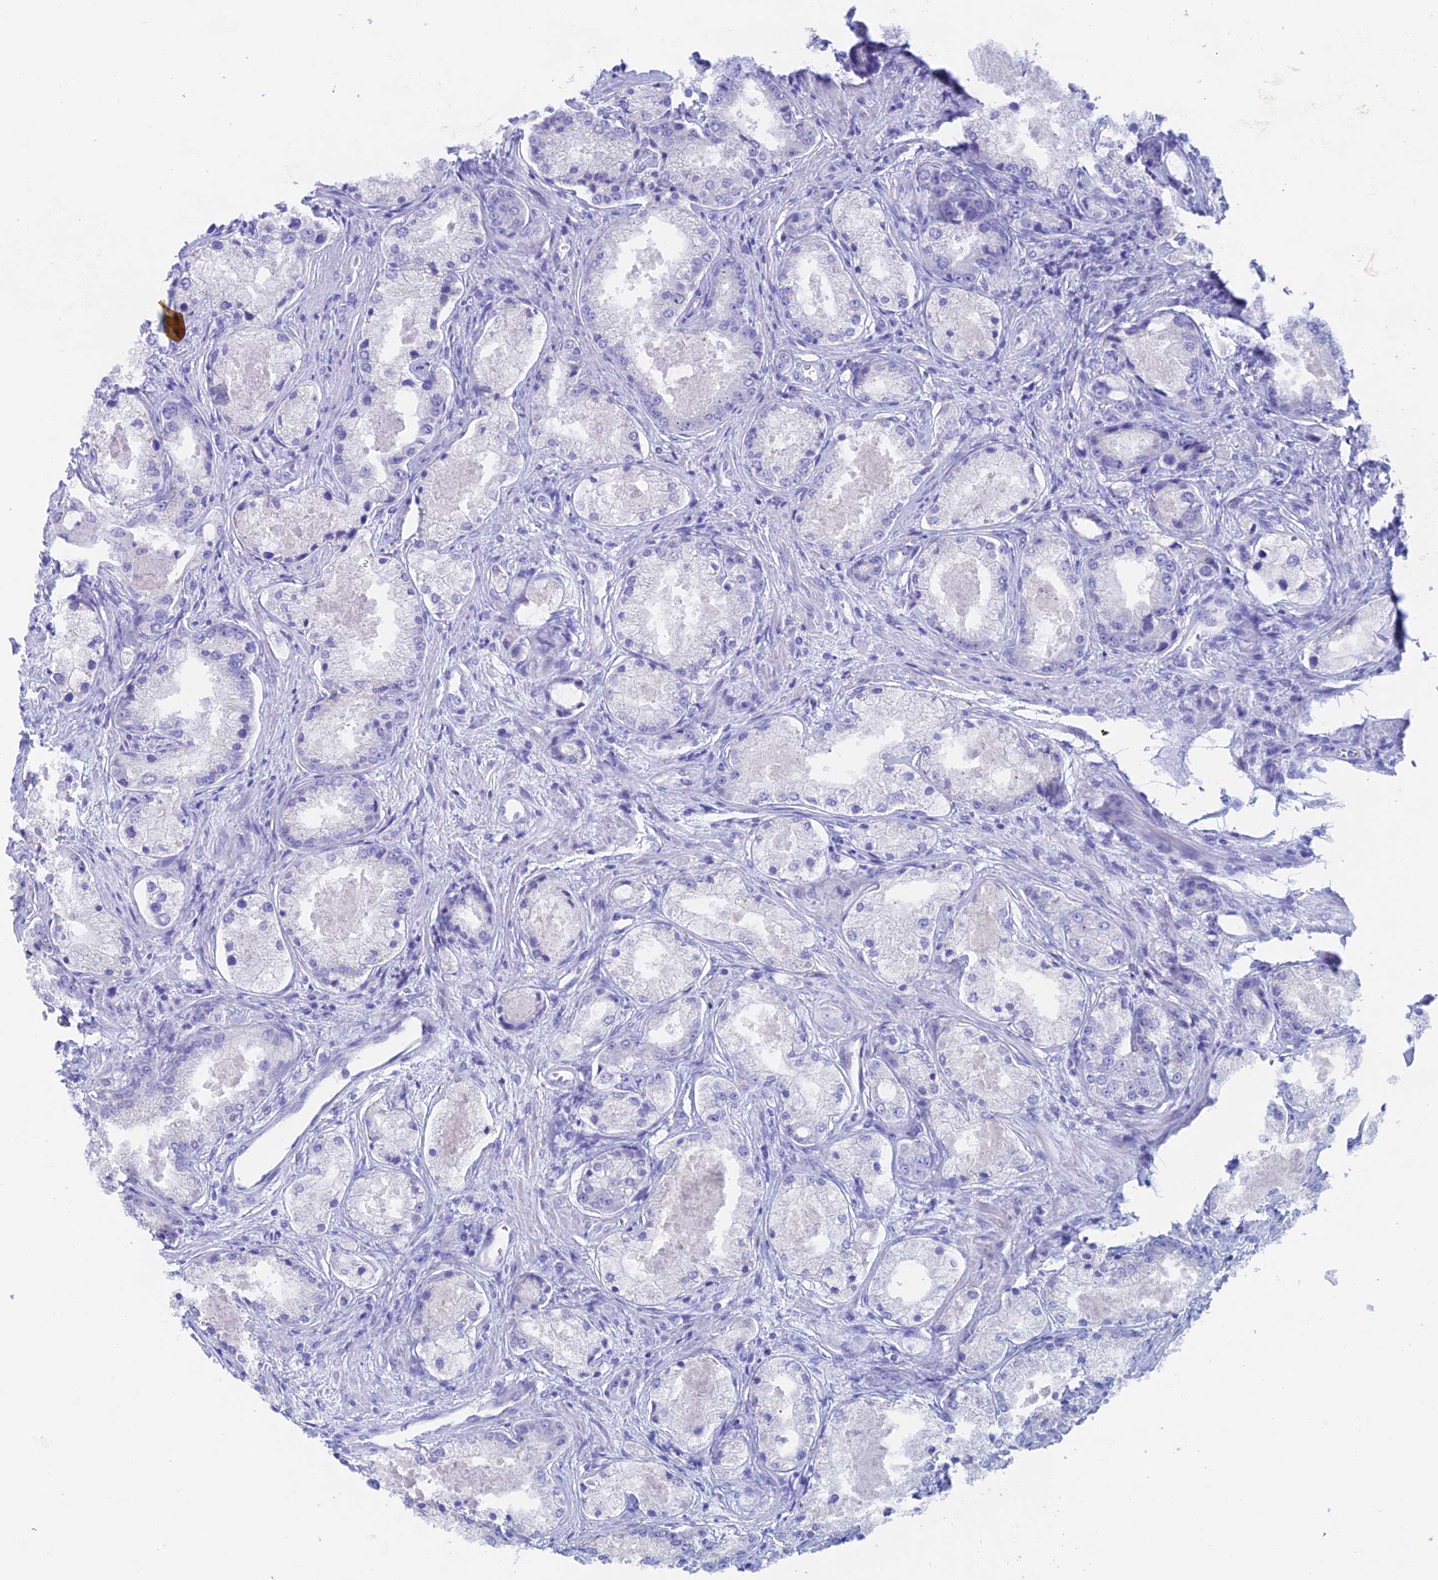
{"staining": {"intensity": "negative", "quantity": "none", "location": "none"}, "tissue": "prostate cancer", "cell_type": "Tumor cells", "image_type": "cancer", "snomed": [{"axis": "morphology", "description": "Adenocarcinoma, Low grade"}, {"axis": "topography", "description": "Prostate"}], "caption": "Immunohistochemical staining of human prostate cancer (low-grade adenocarcinoma) reveals no significant positivity in tumor cells.", "gene": "PSMC3IP", "patient": {"sex": "male", "age": 68}}